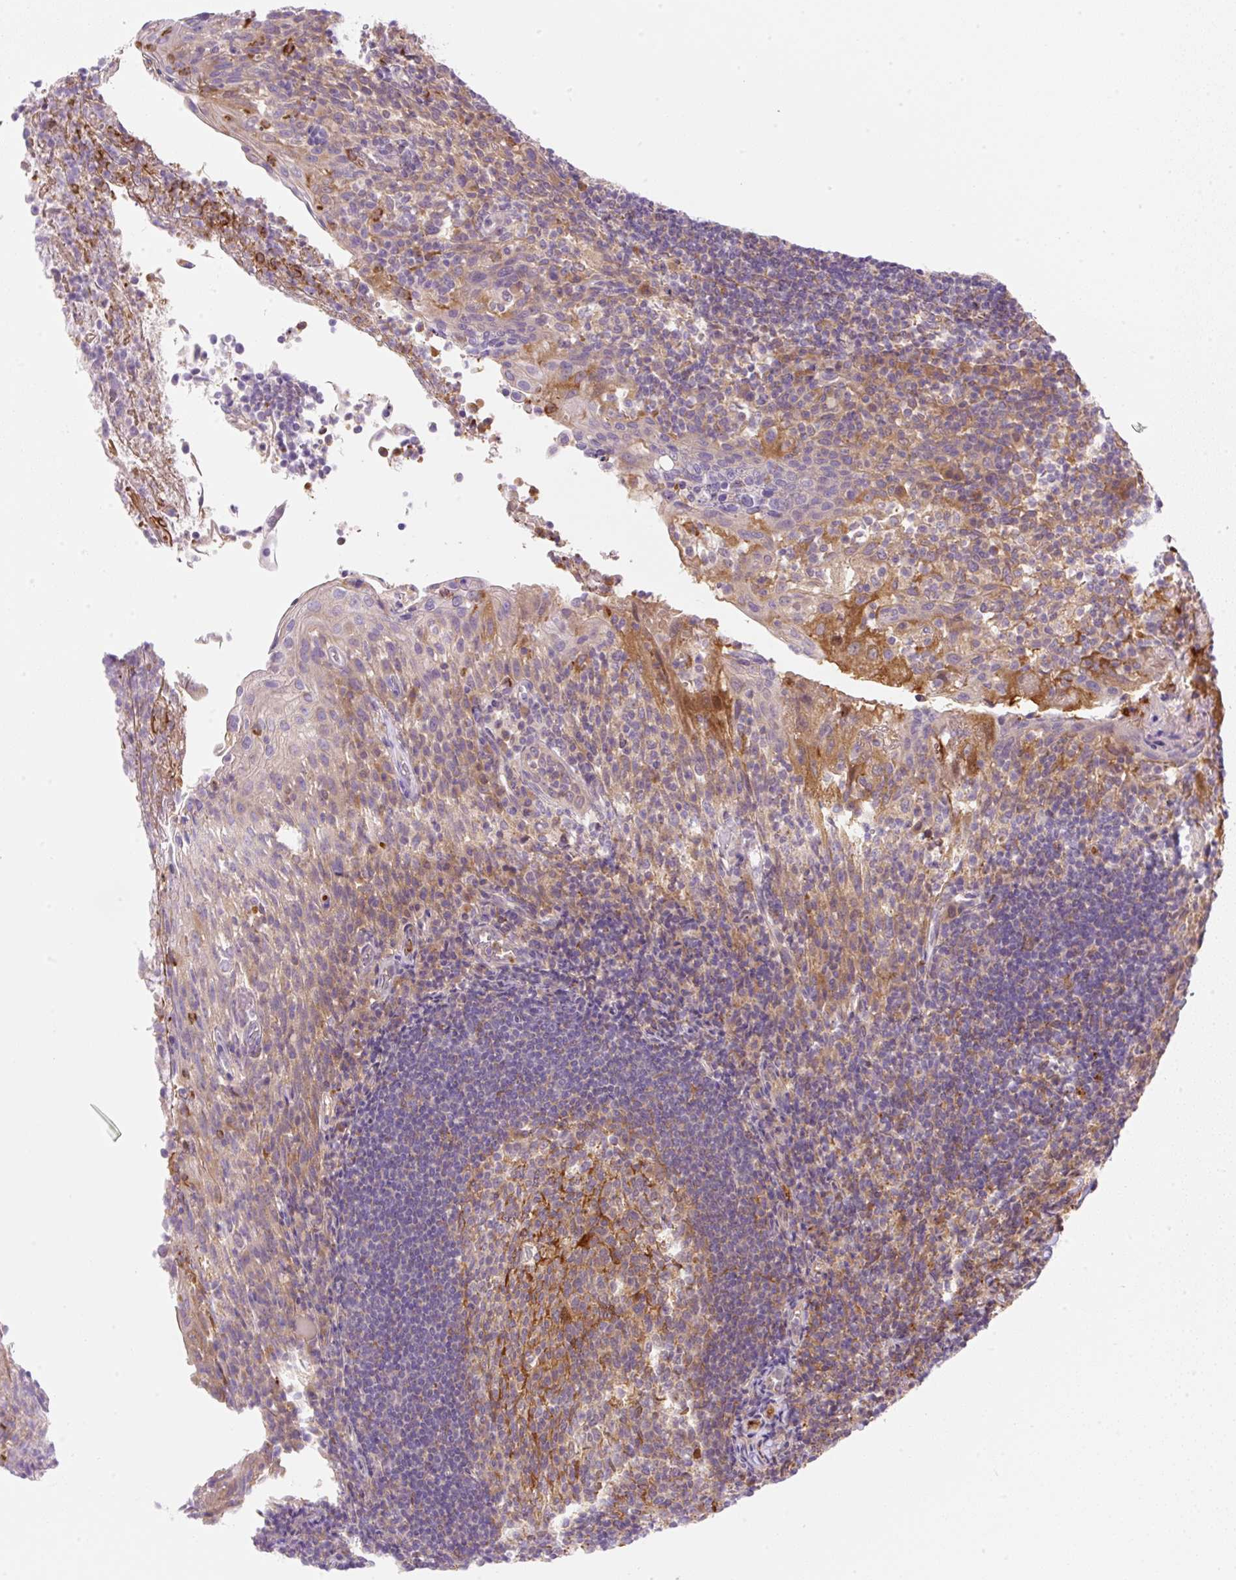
{"staining": {"intensity": "weak", "quantity": "25%-75%", "location": "cytoplasmic/membranous"}, "tissue": "tonsil", "cell_type": "Germinal center cells", "image_type": "normal", "snomed": [{"axis": "morphology", "description": "Normal tissue, NOS"}, {"axis": "topography", "description": "Tonsil"}], "caption": "Immunohistochemical staining of unremarkable human tonsil shows weak cytoplasmic/membranous protein expression in approximately 25%-75% of germinal center cells. (brown staining indicates protein expression, while blue staining denotes nuclei).", "gene": "OMA1", "patient": {"sex": "female", "age": 10}}